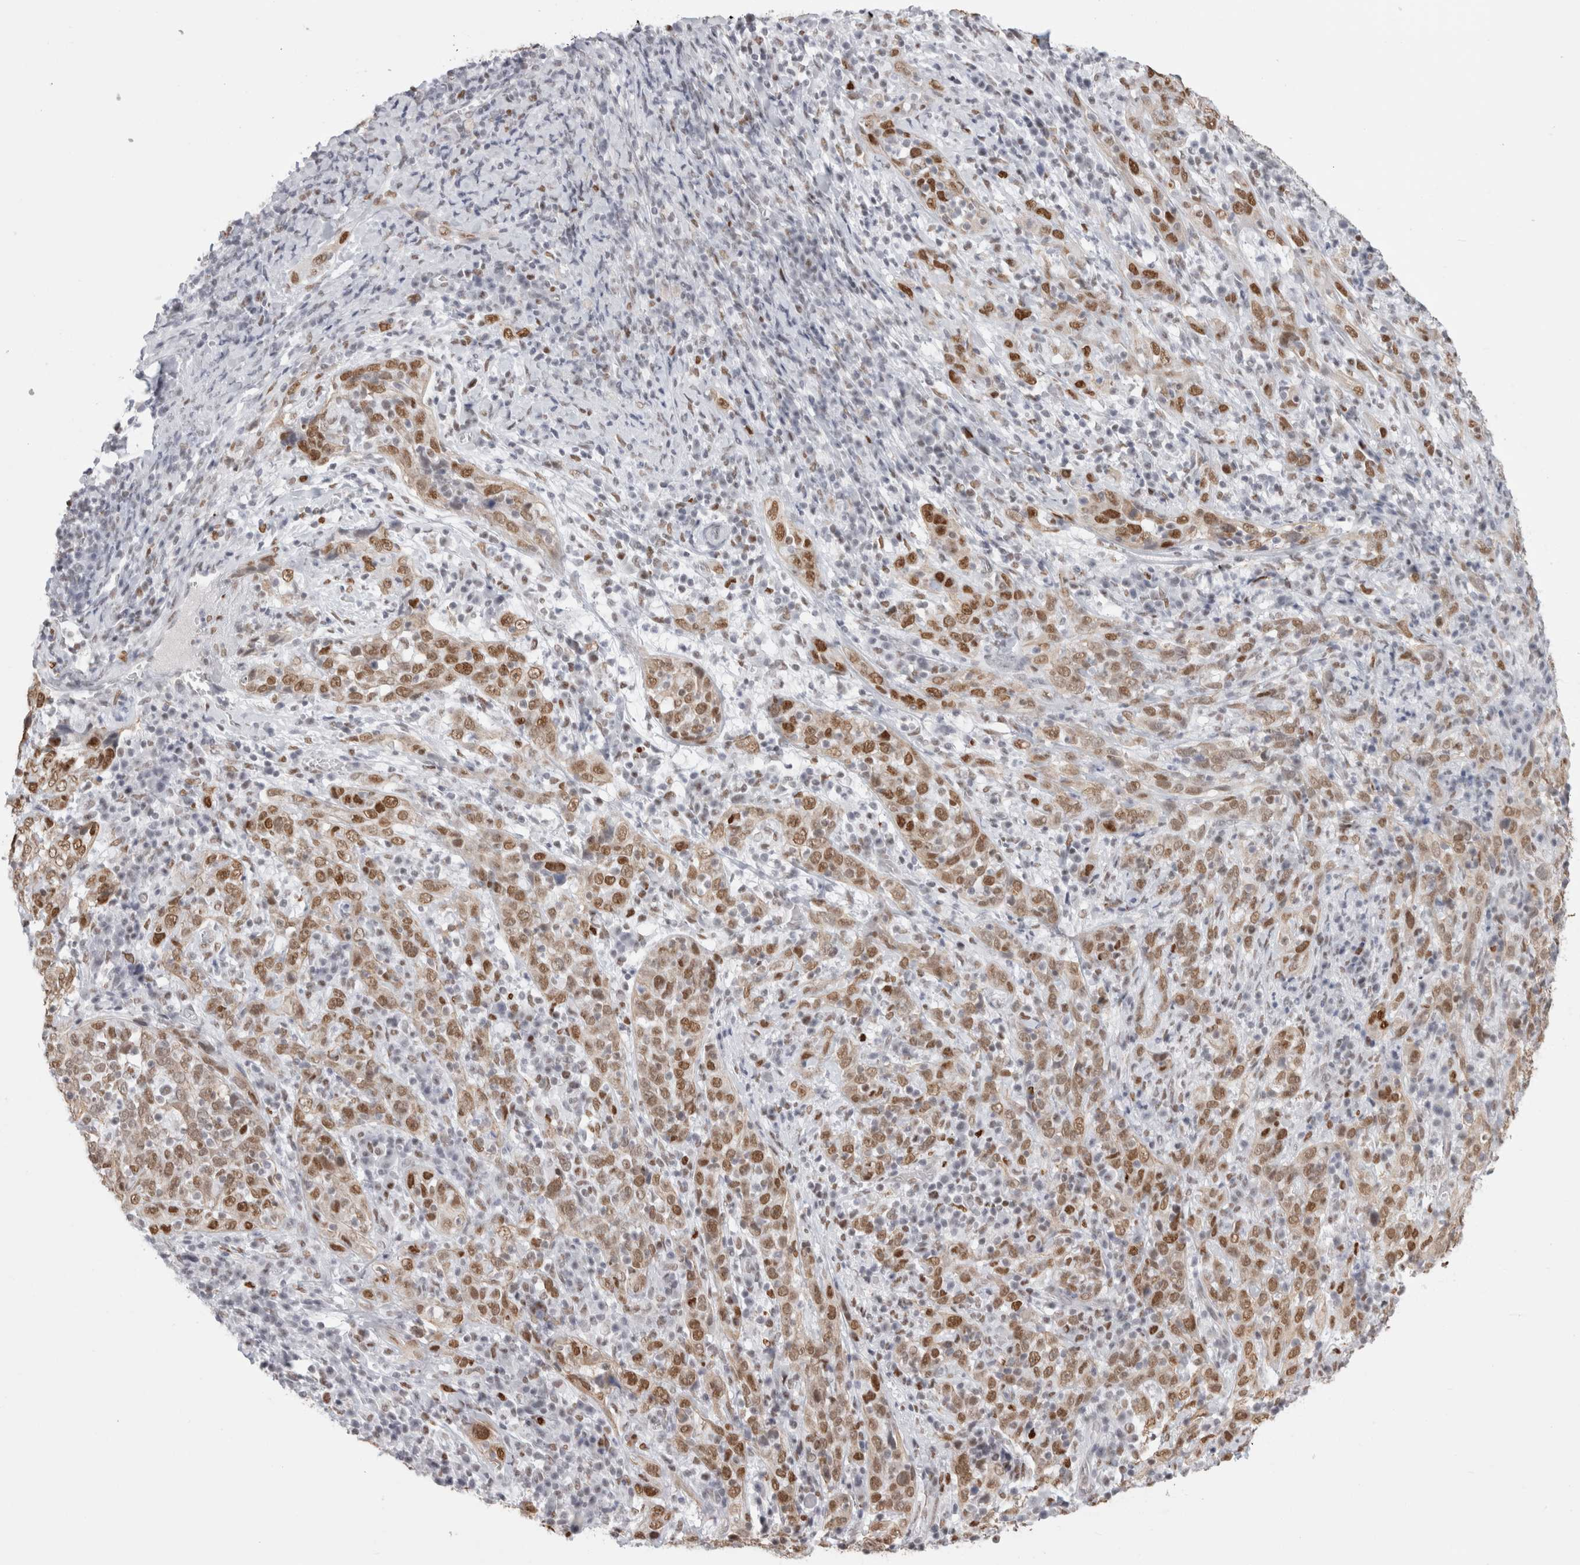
{"staining": {"intensity": "strong", "quantity": ">75%", "location": "nuclear"}, "tissue": "cervical cancer", "cell_type": "Tumor cells", "image_type": "cancer", "snomed": [{"axis": "morphology", "description": "Squamous cell carcinoma, NOS"}, {"axis": "topography", "description": "Cervix"}], "caption": "An image of squamous cell carcinoma (cervical) stained for a protein displays strong nuclear brown staining in tumor cells. The protein of interest is shown in brown color, while the nuclei are stained blue.", "gene": "SMARCC1", "patient": {"sex": "female", "age": 46}}